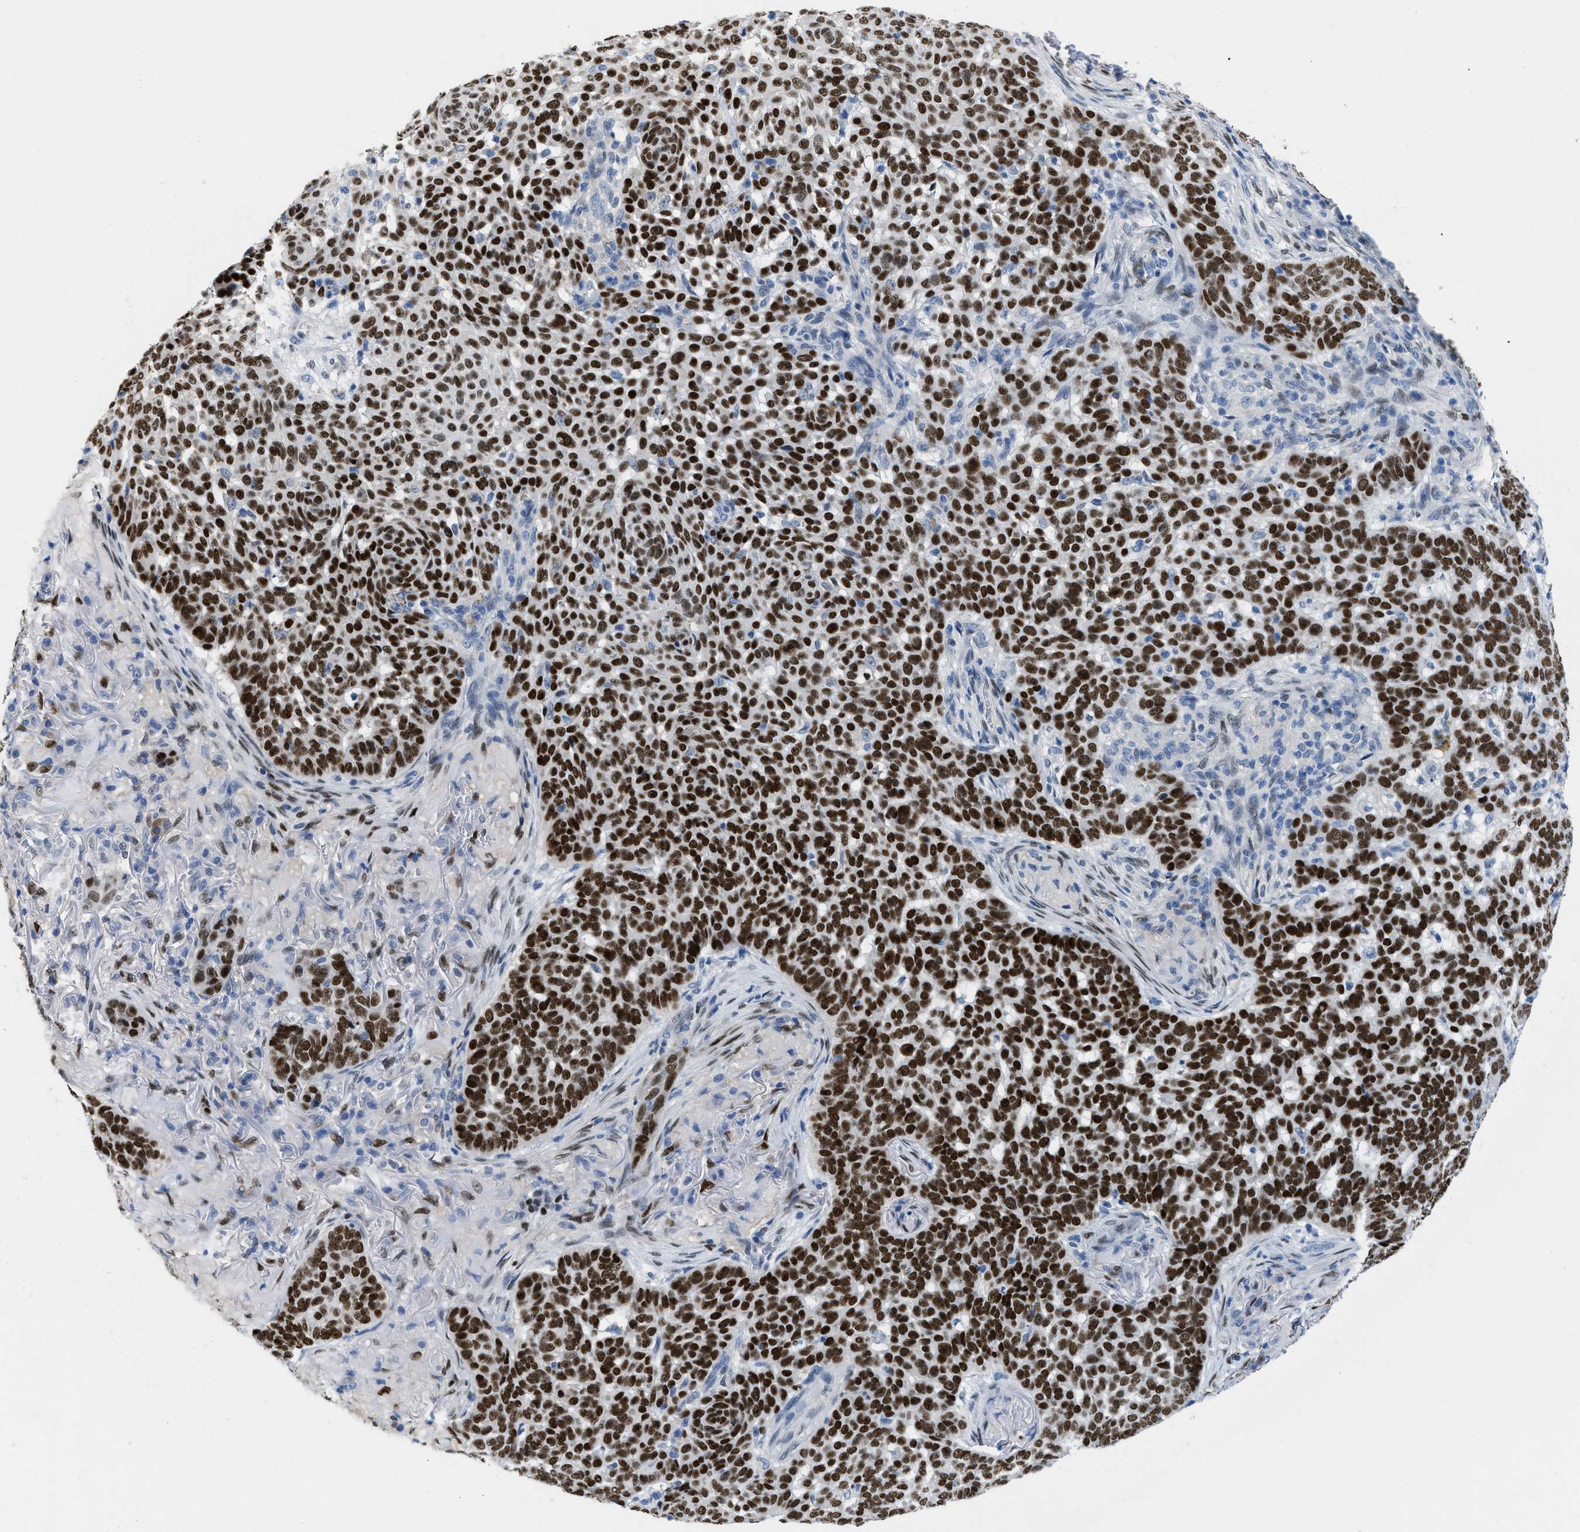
{"staining": {"intensity": "strong", "quantity": ">75%", "location": "nuclear"}, "tissue": "skin cancer", "cell_type": "Tumor cells", "image_type": "cancer", "snomed": [{"axis": "morphology", "description": "Basal cell carcinoma"}, {"axis": "topography", "description": "Skin"}], "caption": "Strong nuclear expression is present in approximately >75% of tumor cells in skin cancer (basal cell carcinoma). The protein of interest is stained brown, and the nuclei are stained in blue (DAB IHC with brightfield microscopy, high magnification).", "gene": "NFIX", "patient": {"sex": "male", "age": 85}}